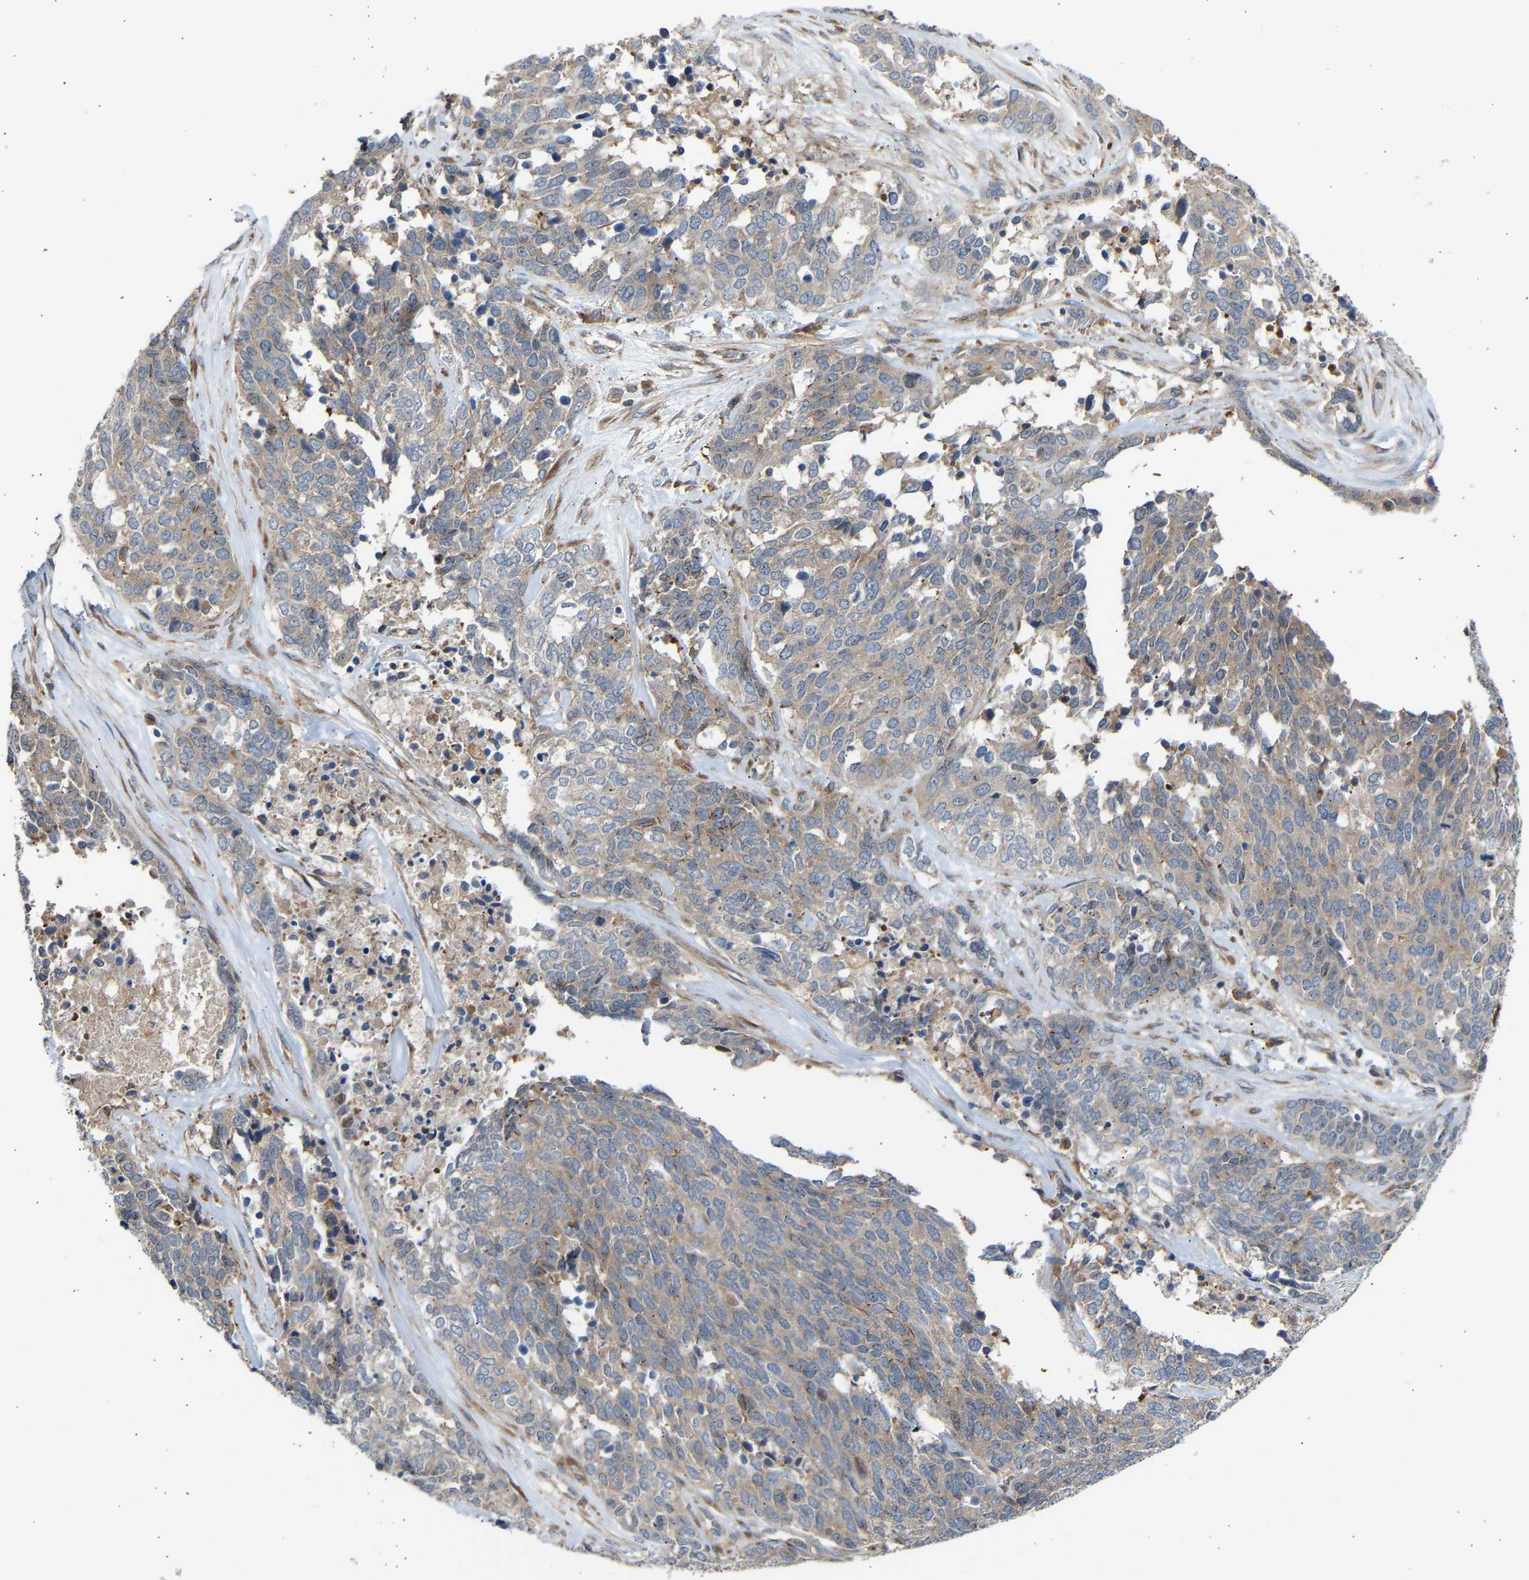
{"staining": {"intensity": "weak", "quantity": ">75%", "location": "cytoplasmic/membranous"}, "tissue": "ovarian cancer", "cell_type": "Tumor cells", "image_type": "cancer", "snomed": [{"axis": "morphology", "description": "Cystadenocarcinoma, serous, NOS"}, {"axis": "topography", "description": "Ovary"}], "caption": "The immunohistochemical stain shows weak cytoplasmic/membranous expression in tumor cells of ovarian cancer (serous cystadenocarcinoma) tissue. Using DAB (3,3'-diaminobenzidine) (brown) and hematoxylin (blue) stains, captured at high magnification using brightfield microscopy.", "gene": "GCN1", "patient": {"sex": "female", "age": 44}}